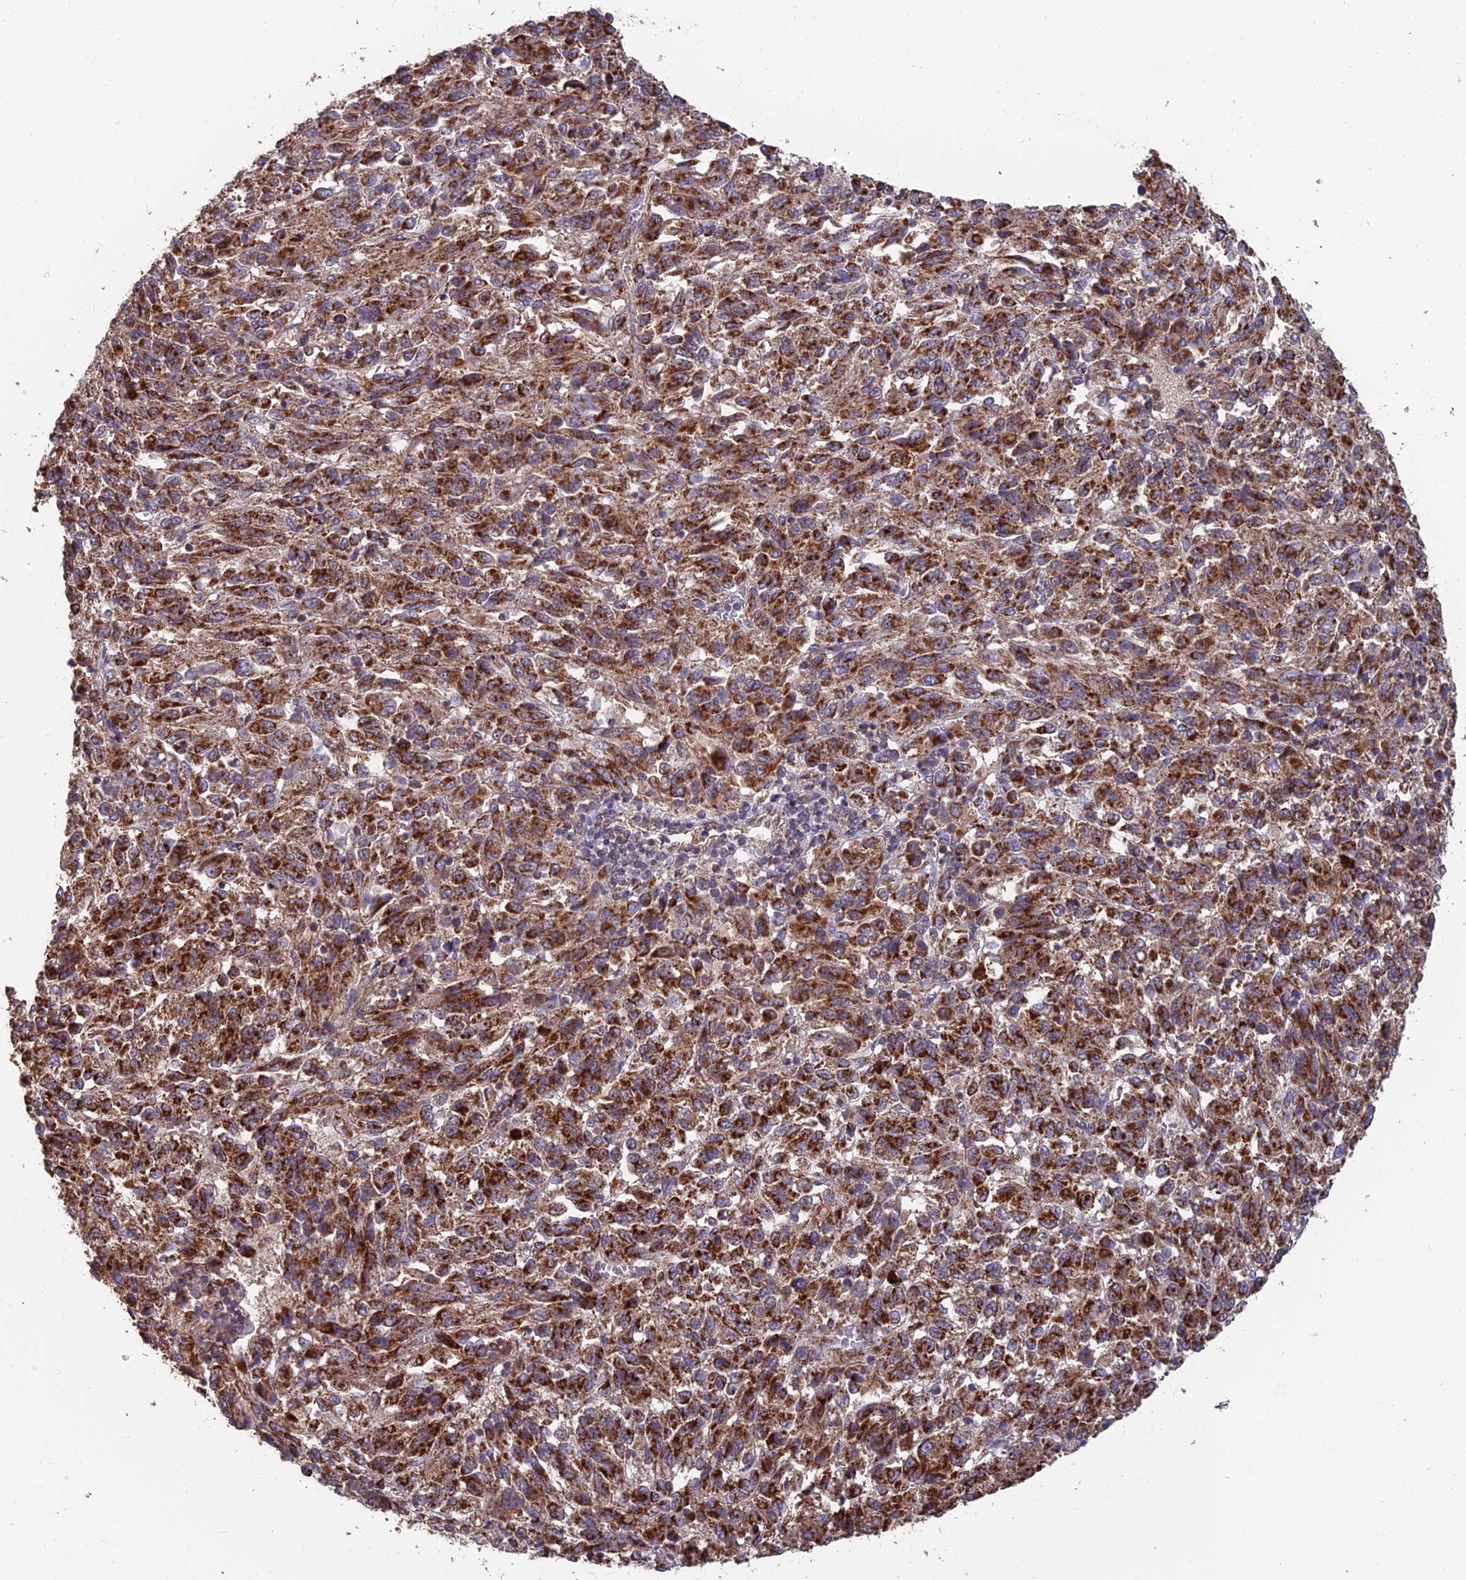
{"staining": {"intensity": "strong", "quantity": ">75%", "location": "cytoplasmic/membranous"}, "tissue": "melanoma", "cell_type": "Tumor cells", "image_type": "cancer", "snomed": [{"axis": "morphology", "description": "Malignant melanoma, Metastatic site"}, {"axis": "topography", "description": "Lung"}], "caption": "Tumor cells display high levels of strong cytoplasmic/membranous staining in approximately >75% of cells in human melanoma.", "gene": "IFT22", "patient": {"sex": "male", "age": 64}}